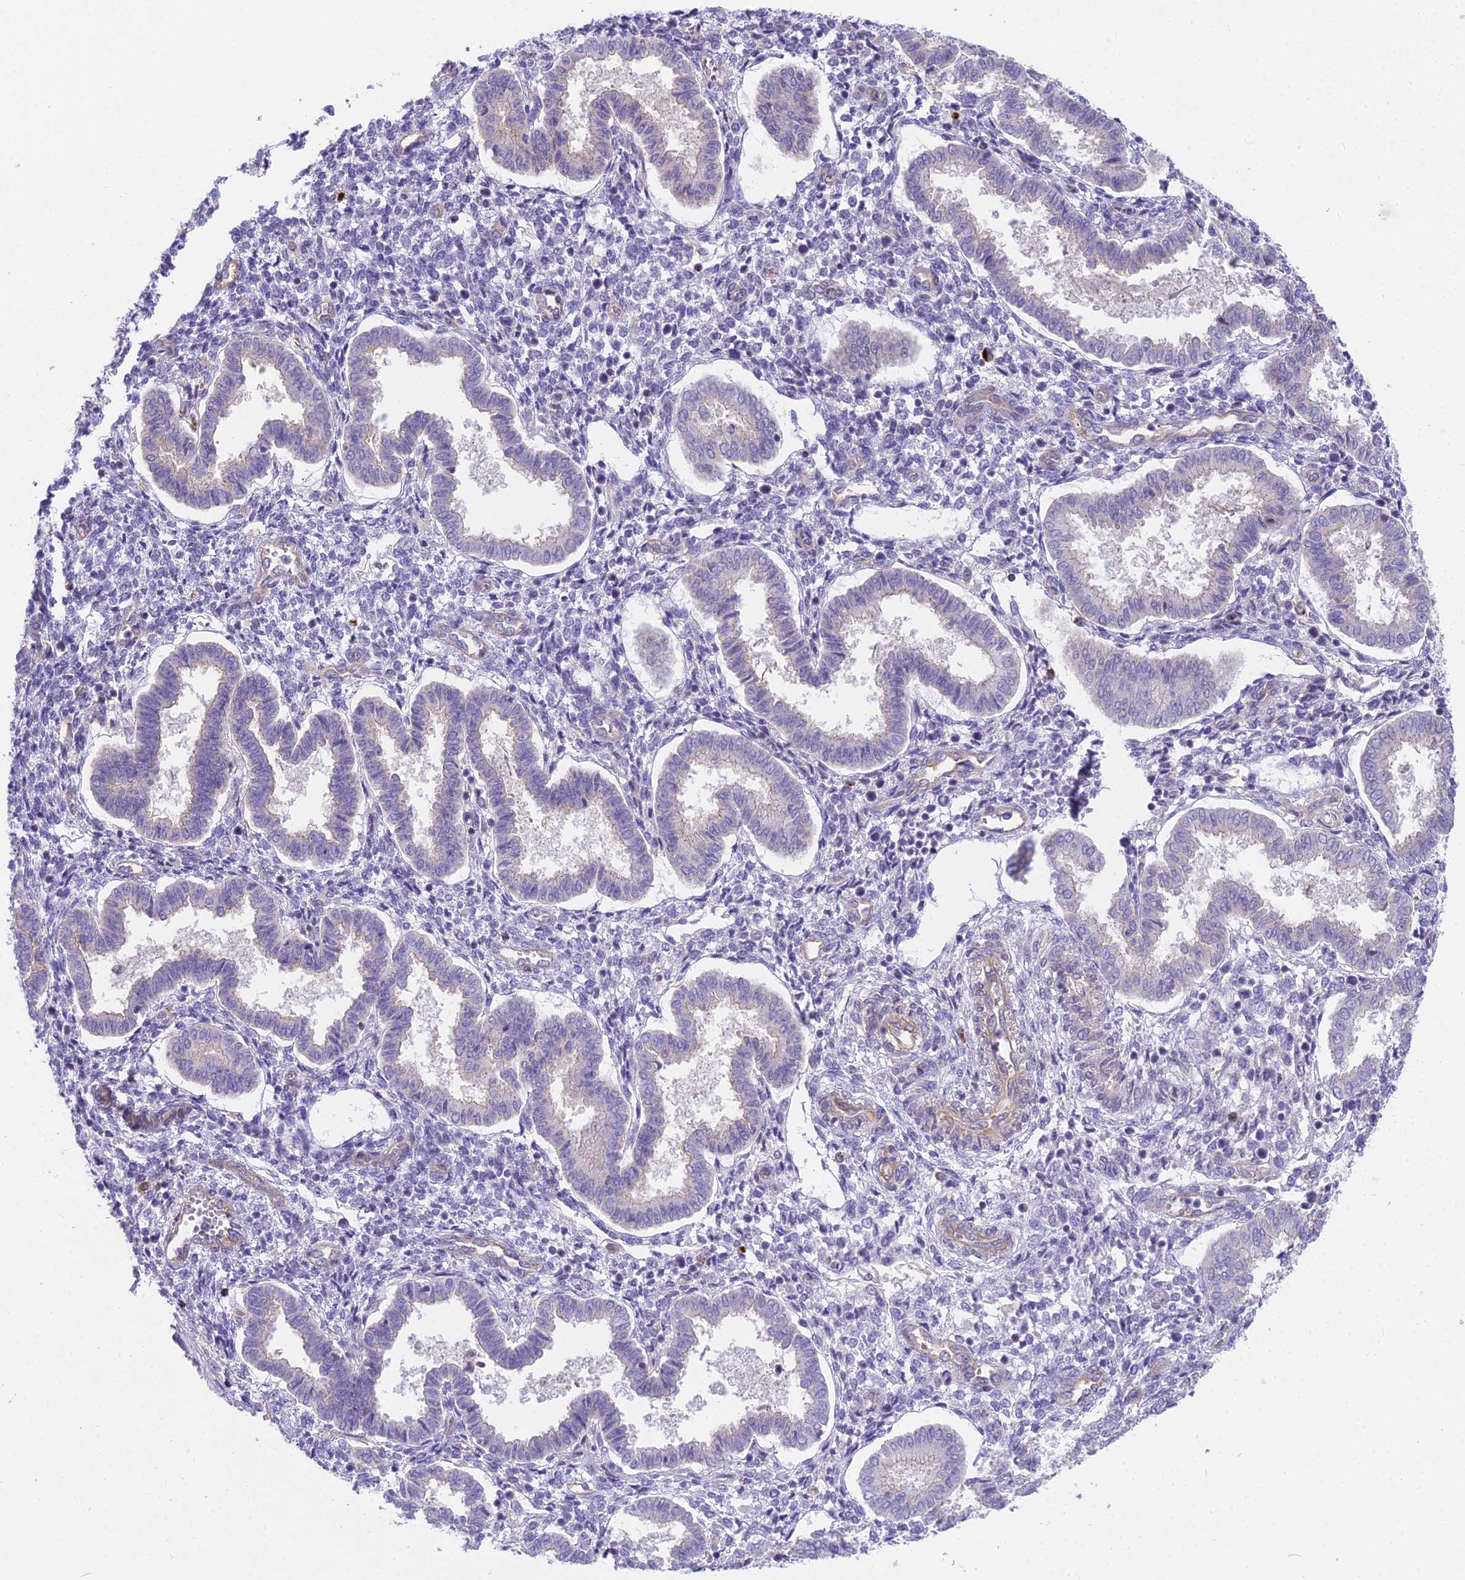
{"staining": {"intensity": "negative", "quantity": "none", "location": "none"}, "tissue": "endometrium", "cell_type": "Cells in endometrial stroma", "image_type": "normal", "snomed": [{"axis": "morphology", "description": "Normal tissue, NOS"}, {"axis": "topography", "description": "Endometrium"}], "caption": "Immunohistochemistry micrograph of benign endometrium: endometrium stained with DAB (3,3'-diaminobenzidine) exhibits no significant protein staining in cells in endometrial stroma.", "gene": "HLA", "patient": {"sex": "female", "age": 24}}